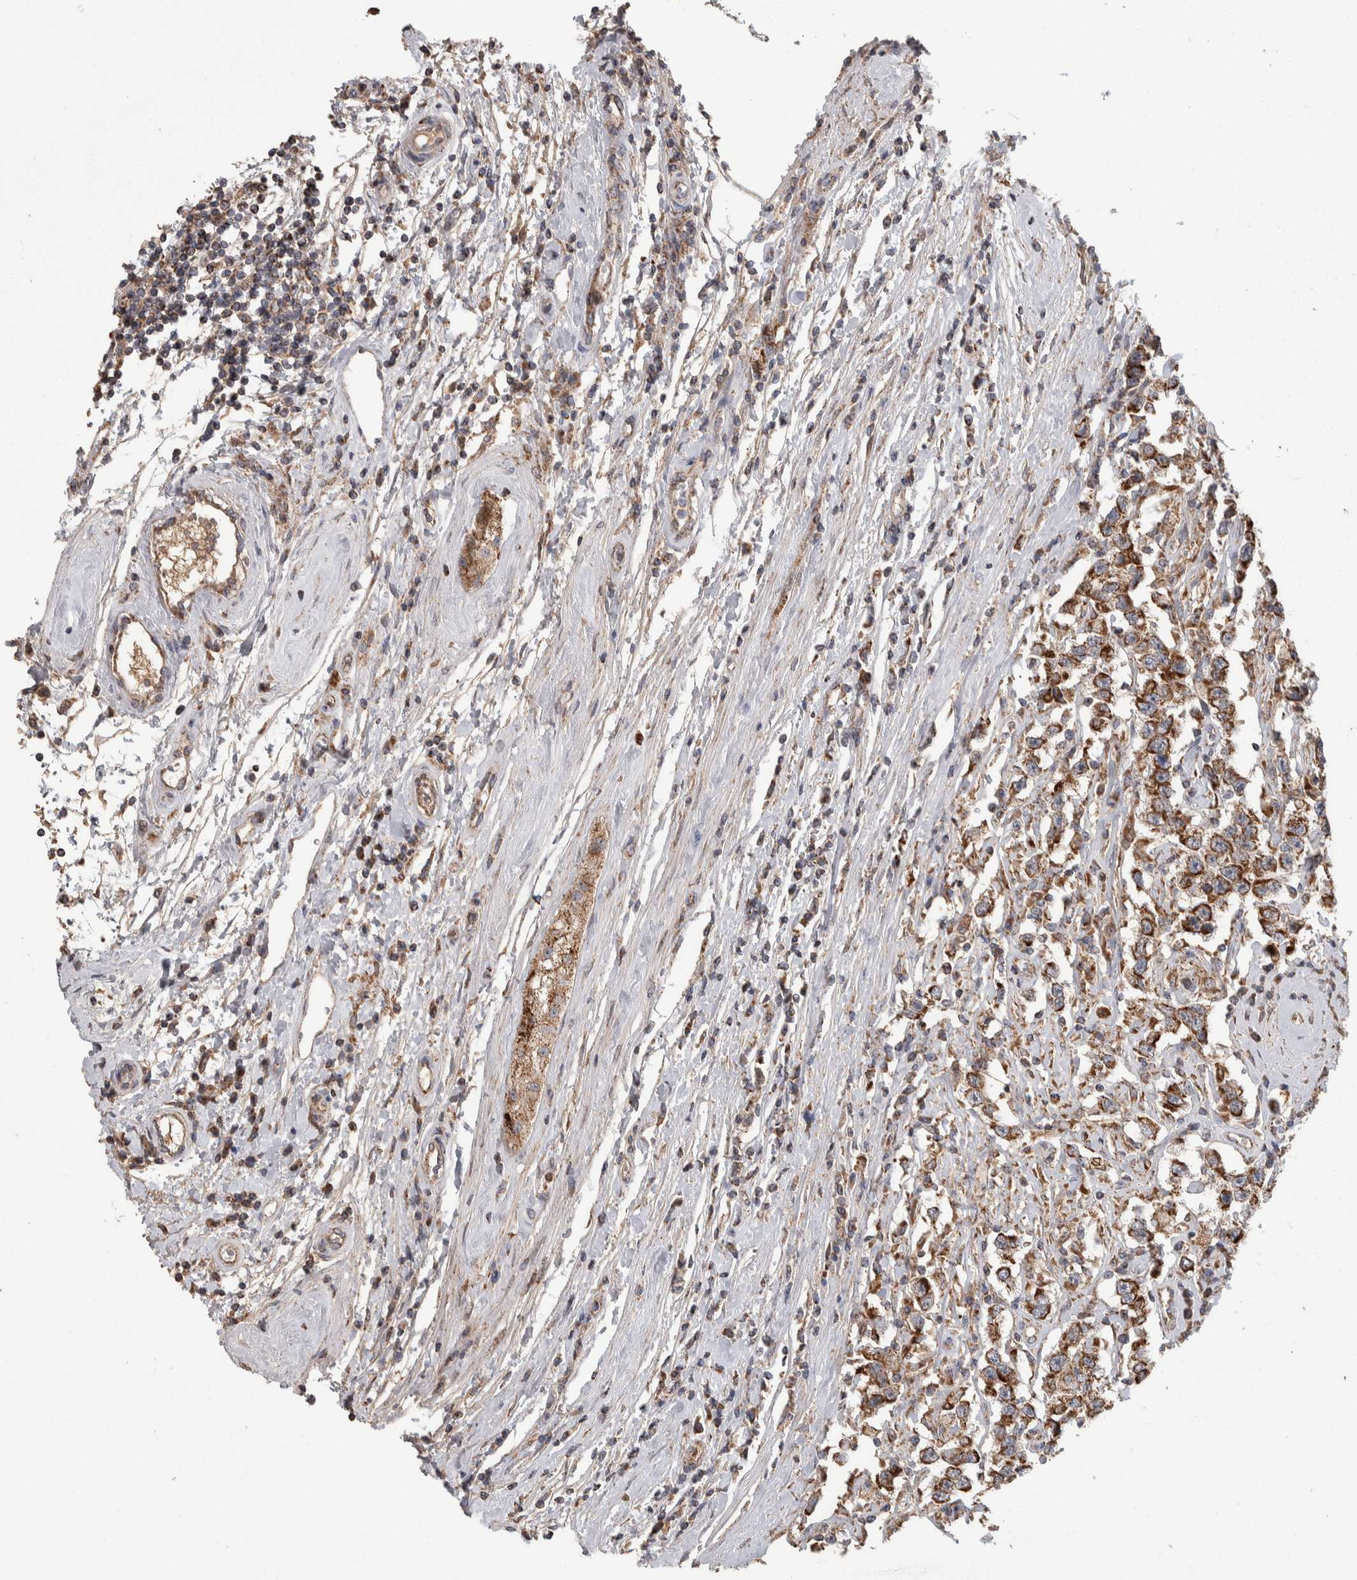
{"staining": {"intensity": "moderate", "quantity": ">75%", "location": "cytoplasmic/membranous"}, "tissue": "testis cancer", "cell_type": "Tumor cells", "image_type": "cancer", "snomed": [{"axis": "morphology", "description": "Seminoma, NOS"}, {"axis": "topography", "description": "Testis"}], "caption": "DAB immunohistochemical staining of seminoma (testis) reveals moderate cytoplasmic/membranous protein expression in approximately >75% of tumor cells.", "gene": "SCO1", "patient": {"sex": "male", "age": 41}}